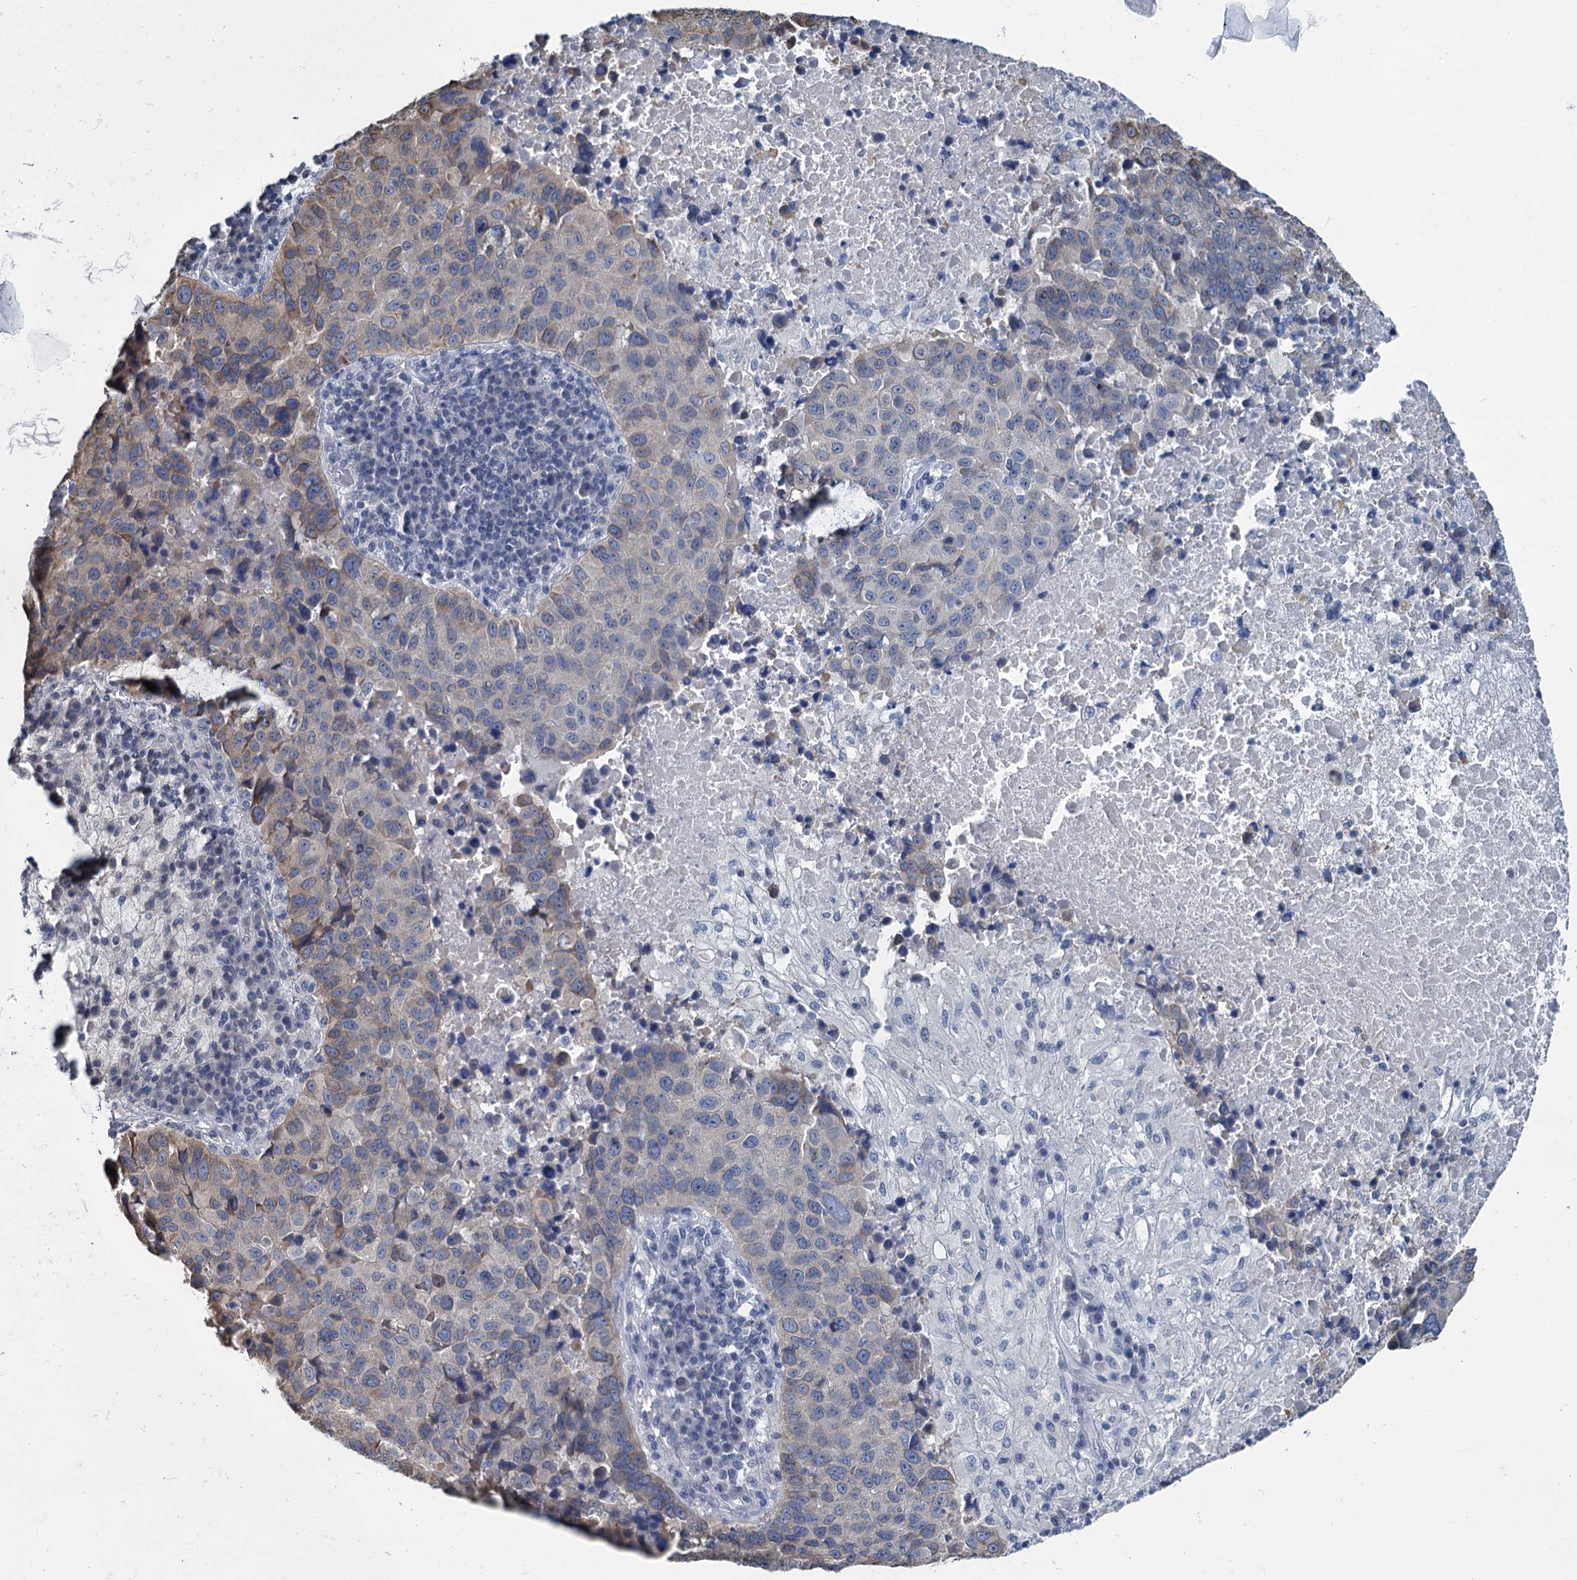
{"staining": {"intensity": "weak", "quantity": "<25%", "location": "cytoplasmic/membranous"}, "tissue": "lung cancer", "cell_type": "Tumor cells", "image_type": "cancer", "snomed": [{"axis": "morphology", "description": "Squamous cell carcinoma, NOS"}, {"axis": "topography", "description": "Lung"}], "caption": "An image of human lung cancer is negative for staining in tumor cells.", "gene": "MIOX", "patient": {"sex": "male", "age": 73}}